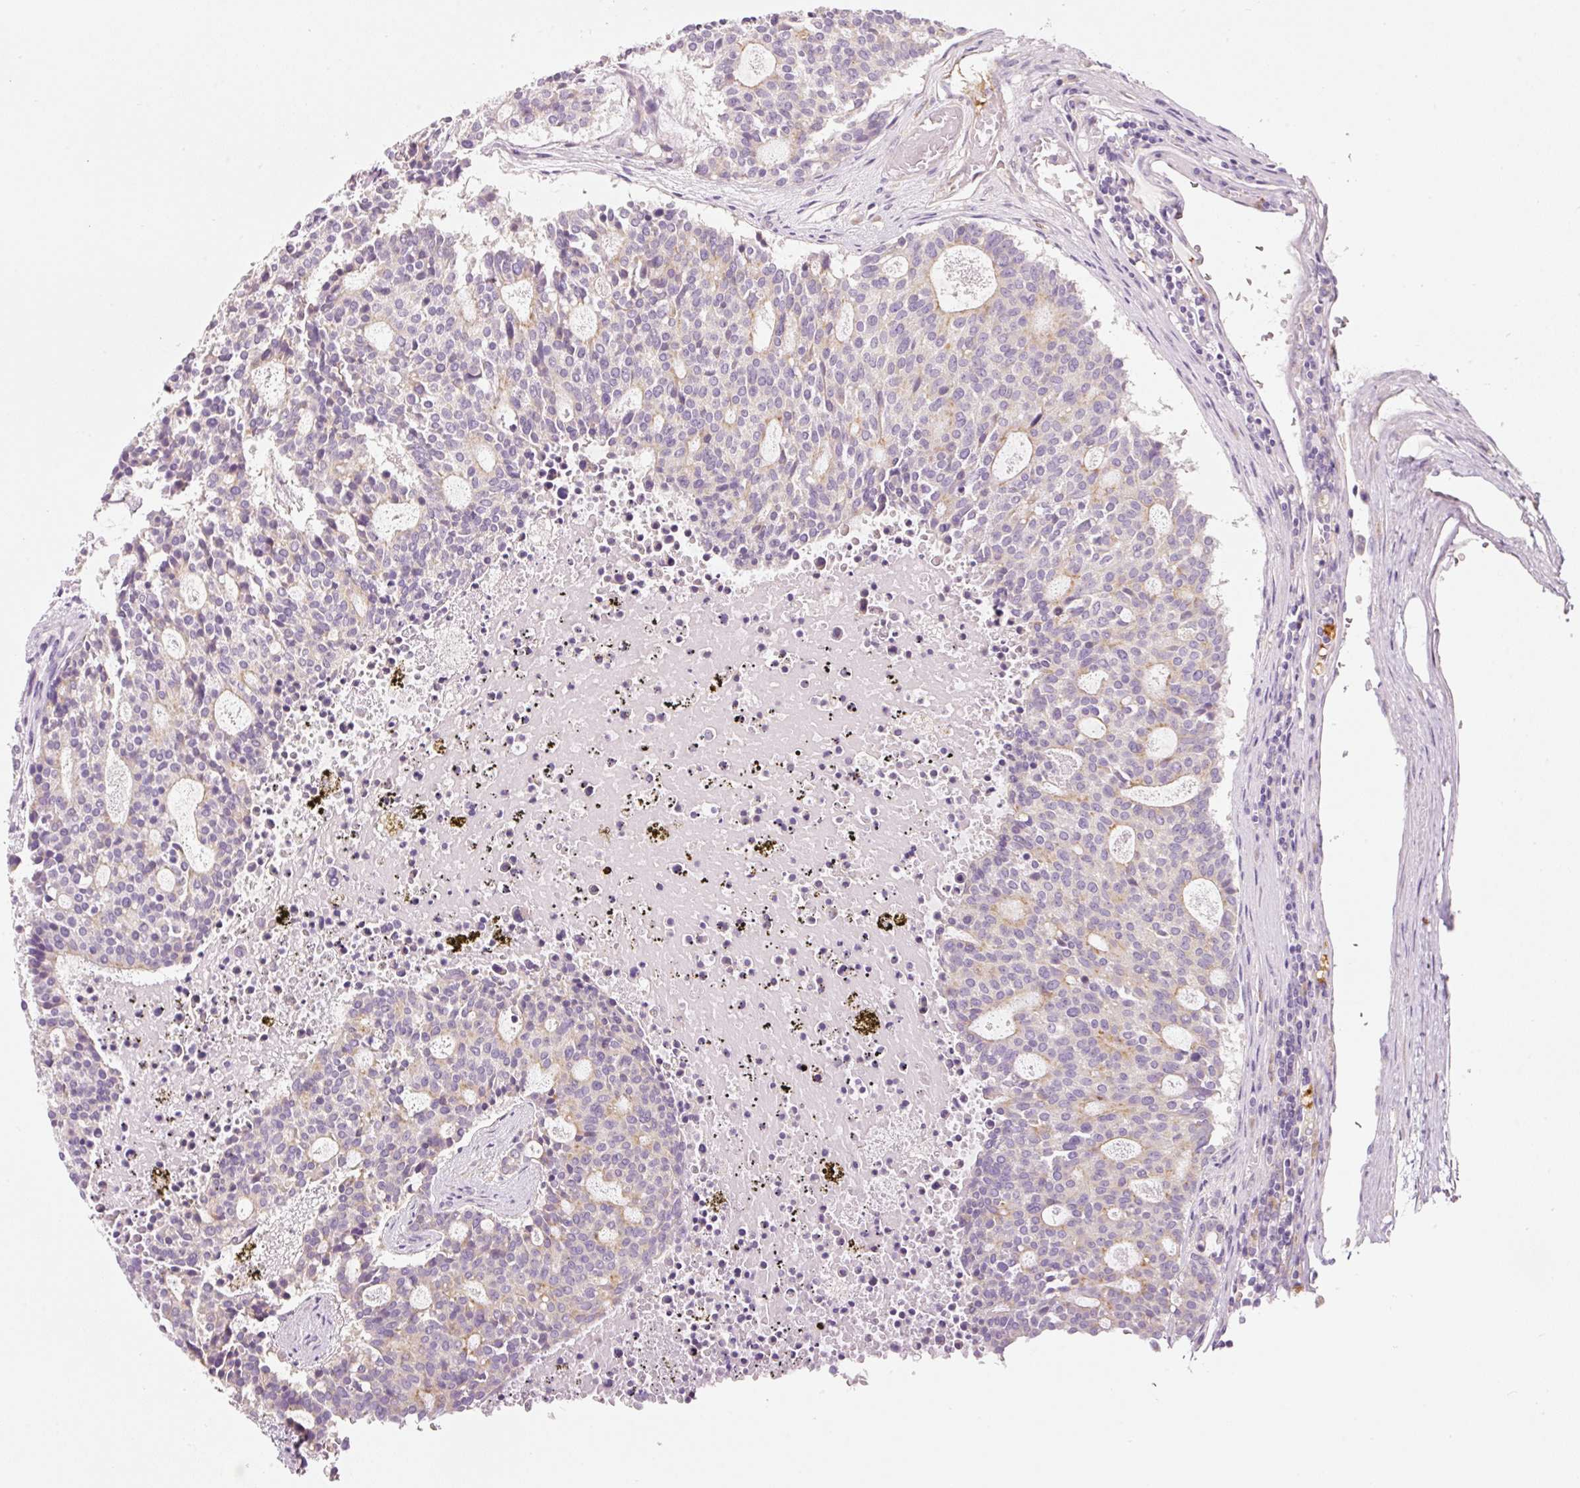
{"staining": {"intensity": "negative", "quantity": "none", "location": "none"}, "tissue": "carcinoid", "cell_type": "Tumor cells", "image_type": "cancer", "snomed": [{"axis": "morphology", "description": "Carcinoid, malignant, NOS"}, {"axis": "topography", "description": "Pancreas"}], "caption": "This is an immunohistochemistry (IHC) histopathology image of carcinoid (malignant). There is no expression in tumor cells.", "gene": "RNF167", "patient": {"sex": "female", "age": 54}}